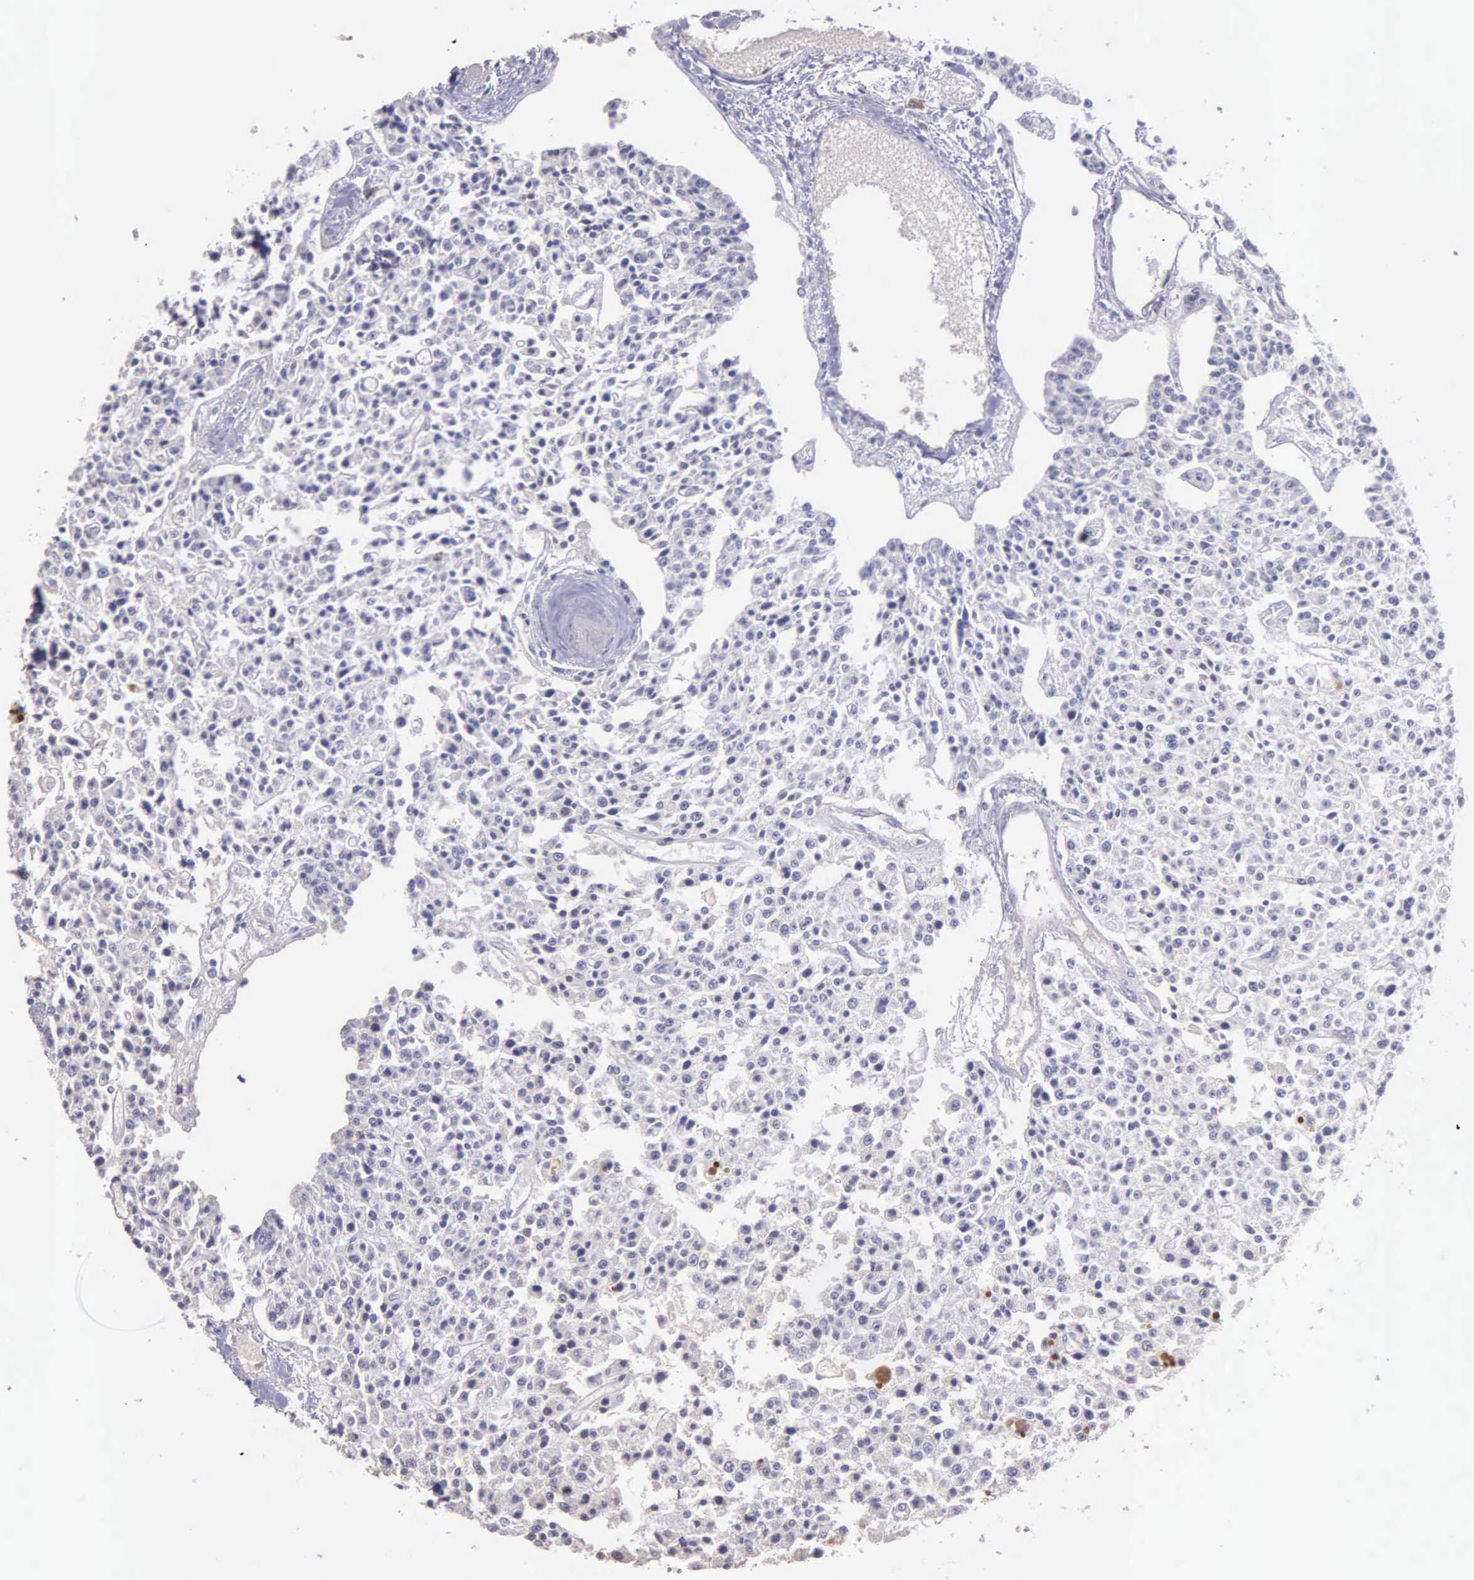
{"staining": {"intensity": "negative", "quantity": "none", "location": "none"}, "tissue": "carcinoid", "cell_type": "Tumor cells", "image_type": "cancer", "snomed": [{"axis": "morphology", "description": "Carcinoid, malignant, NOS"}, {"axis": "topography", "description": "Stomach"}], "caption": "DAB (3,3'-diaminobenzidine) immunohistochemical staining of carcinoid shows no significant staining in tumor cells.", "gene": "MCM5", "patient": {"sex": "female", "age": 76}}